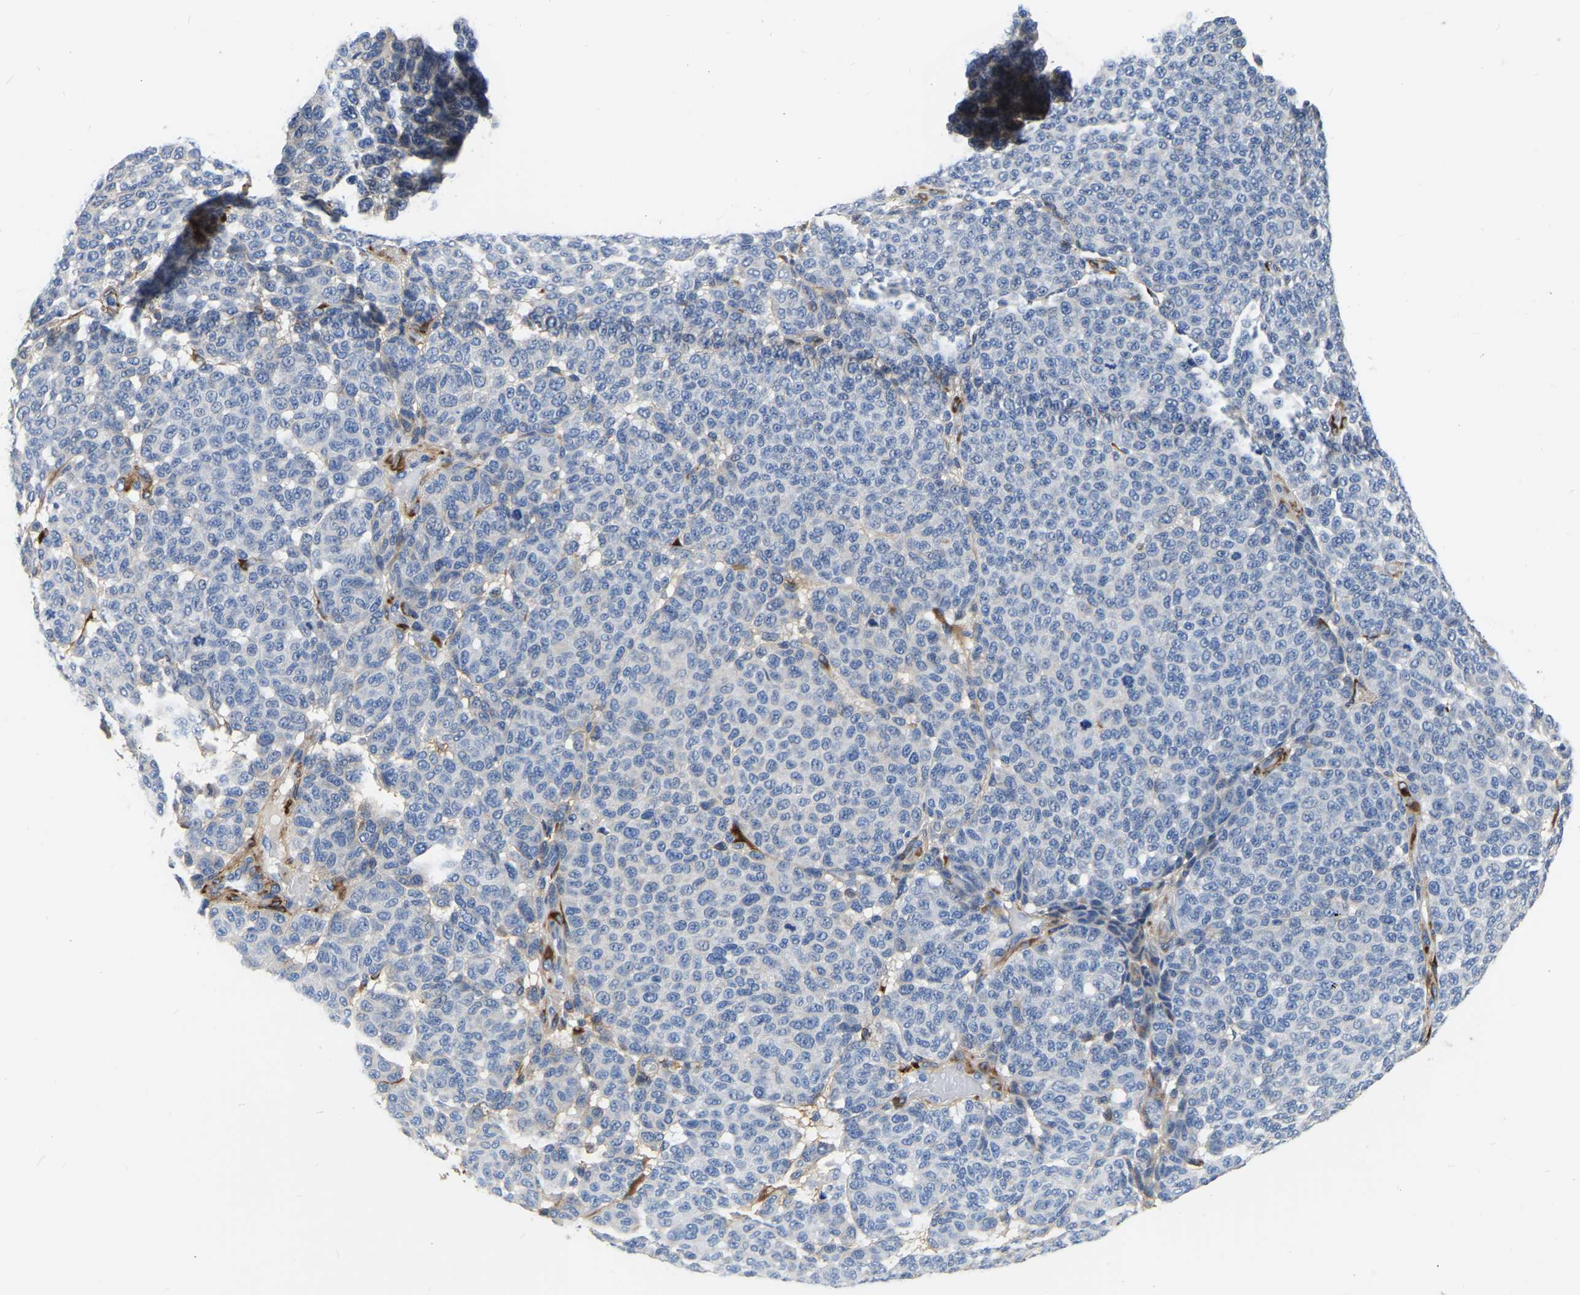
{"staining": {"intensity": "negative", "quantity": "none", "location": "none"}, "tissue": "melanoma", "cell_type": "Tumor cells", "image_type": "cancer", "snomed": [{"axis": "morphology", "description": "Malignant melanoma, NOS"}, {"axis": "topography", "description": "Skin"}], "caption": "This is an immunohistochemistry micrograph of human melanoma. There is no positivity in tumor cells.", "gene": "COL6A1", "patient": {"sex": "male", "age": 59}}